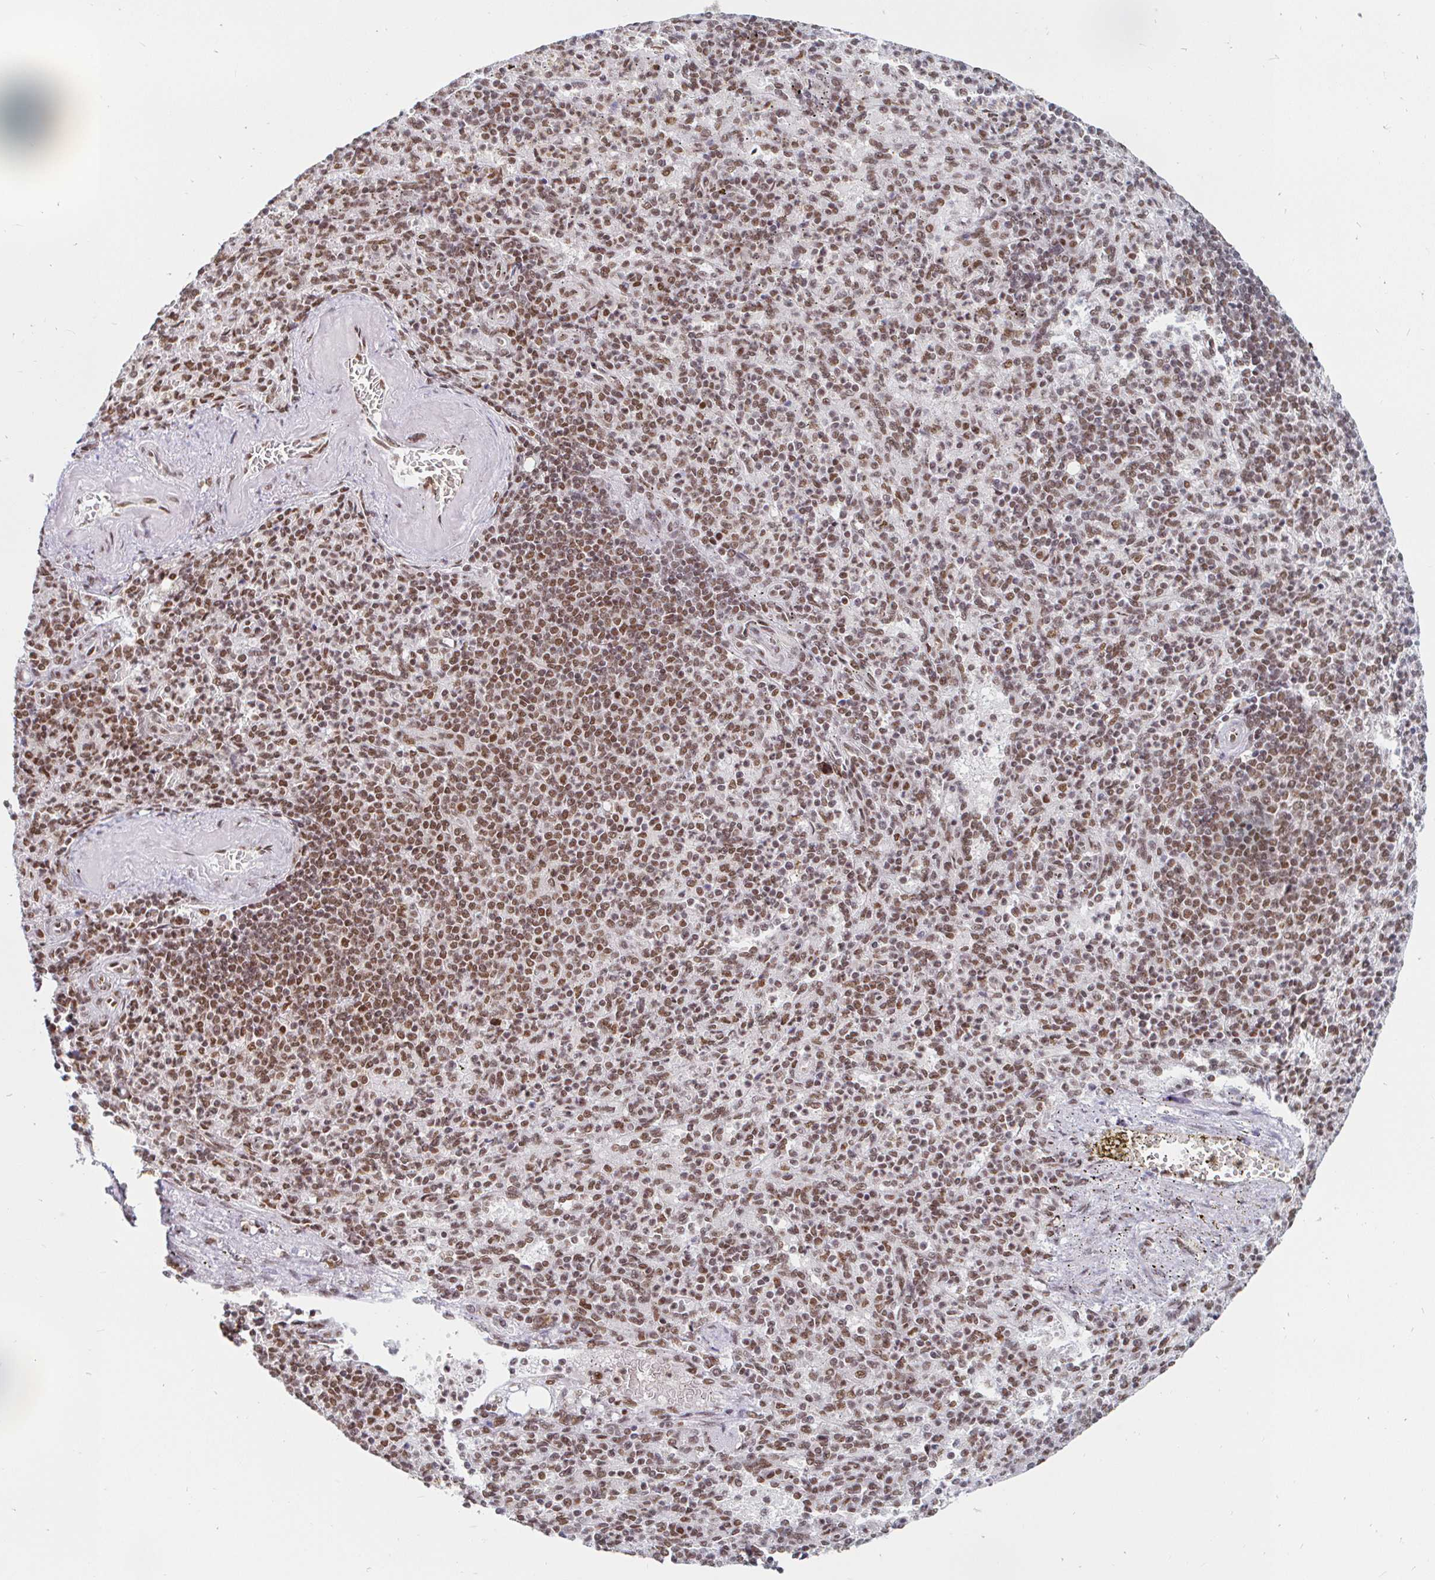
{"staining": {"intensity": "moderate", "quantity": ">75%", "location": "nuclear"}, "tissue": "spleen", "cell_type": "Cells in red pulp", "image_type": "normal", "snomed": [{"axis": "morphology", "description": "Normal tissue, NOS"}, {"axis": "topography", "description": "Spleen"}], "caption": "Protein expression analysis of normal human spleen reveals moderate nuclear positivity in approximately >75% of cells in red pulp. Immunohistochemistry (ihc) stains the protein of interest in brown and the nuclei are stained blue.", "gene": "RBMXL1", "patient": {"sex": "female", "age": 74}}